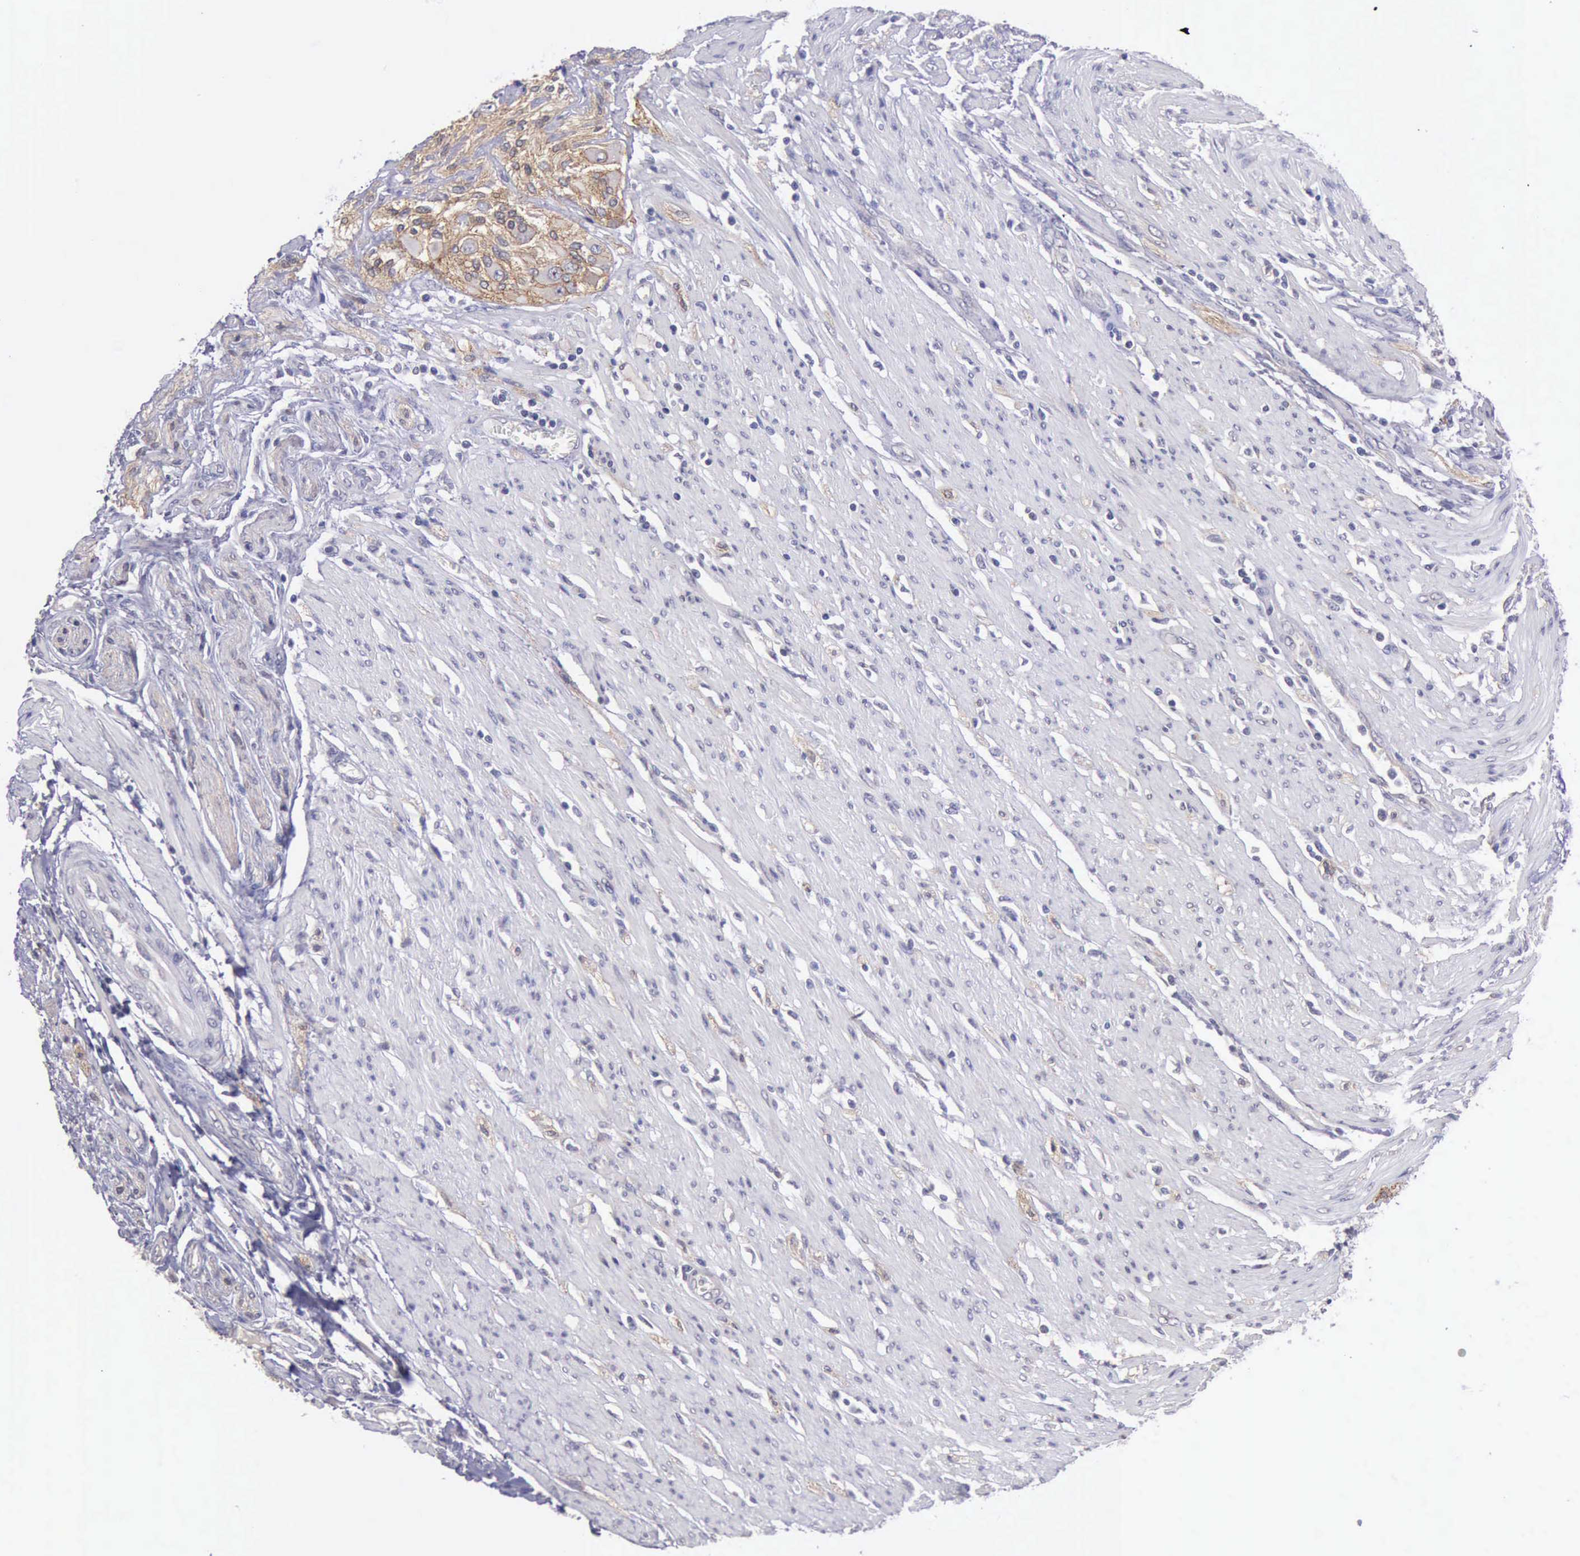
{"staining": {"intensity": "moderate", "quantity": "25%-75%", "location": "cytoplasmic/membranous"}, "tissue": "colorectal cancer", "cell_type": "Tumor cells", "image_type": "cancer", "snomed": [{"axis": "morphology", "description": "Adenocarcinoma, NOS"}, {"axis": "topography", "description": "Colon"}], "caption": "Protein analysis of colorectal cancer tissue displays moderate cytoplasmic/membranous expression in approximately 25%-75% of tumor cells. Nuclei are stained in blue.", "gene": "KCND1", "patient": {"sex": "female", "age": 46}}